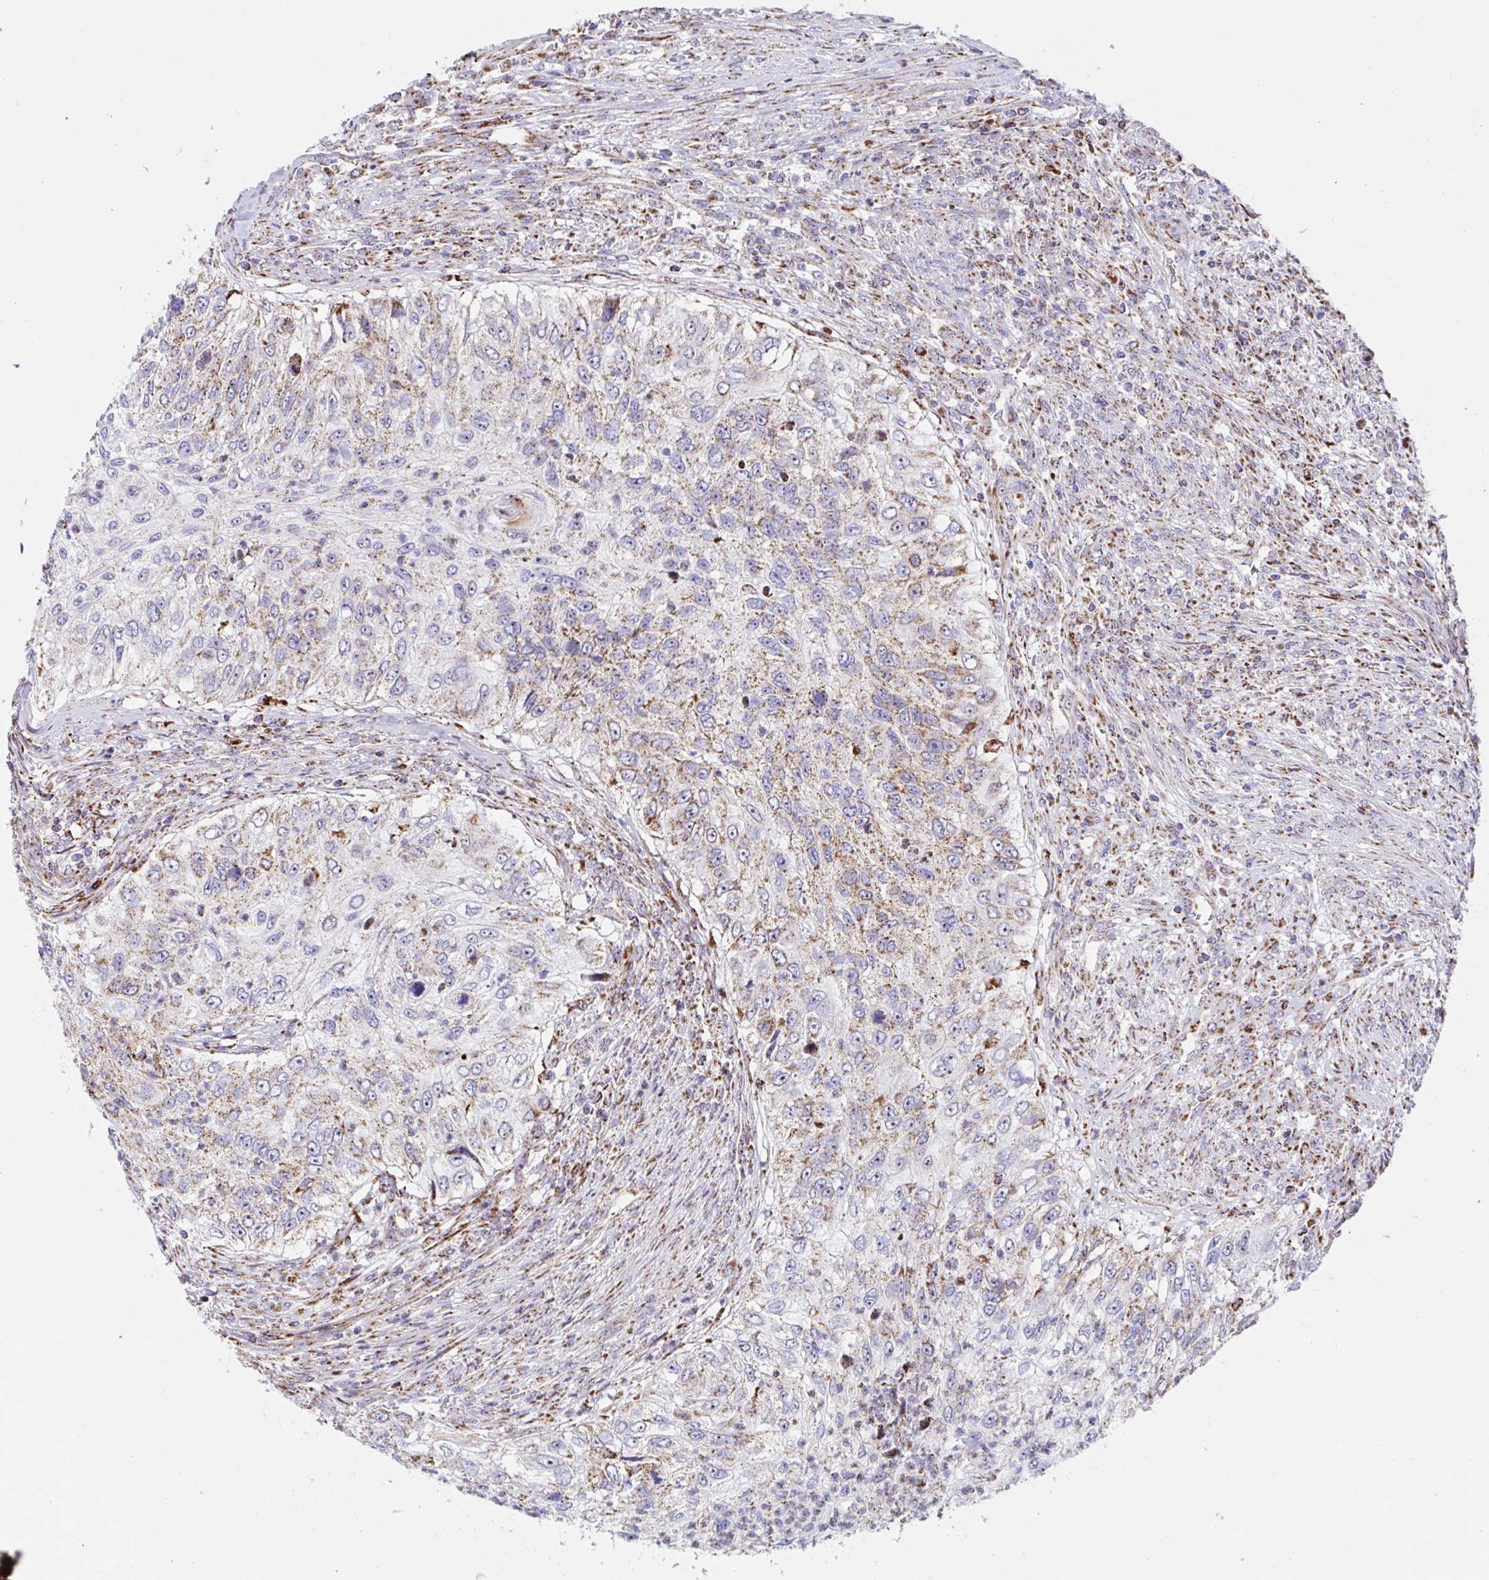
{"staining": {"intensity": "moderate", "quantity": ">75%", "location": "cytoplasmic/membranous"}, "tissue": "urothelial cancer", "cell_type": "Tumor cells", "image_type": "cancer", "snomed": [{"axis": "morphology", "description": "Urothelial carcinoma, High grade"}, {"axis": "topography", "description": "Urinary bladder"}], "caption": "Immunohistochemistry (DAB) staining of high-grade urothelial carcinoma demonstrates moderate cytoplasmic/membranous protein positivity in about >75% of tumor cells.", "gene": "ATP5MJ", "patient": {"sex": "female", "age": 60}}